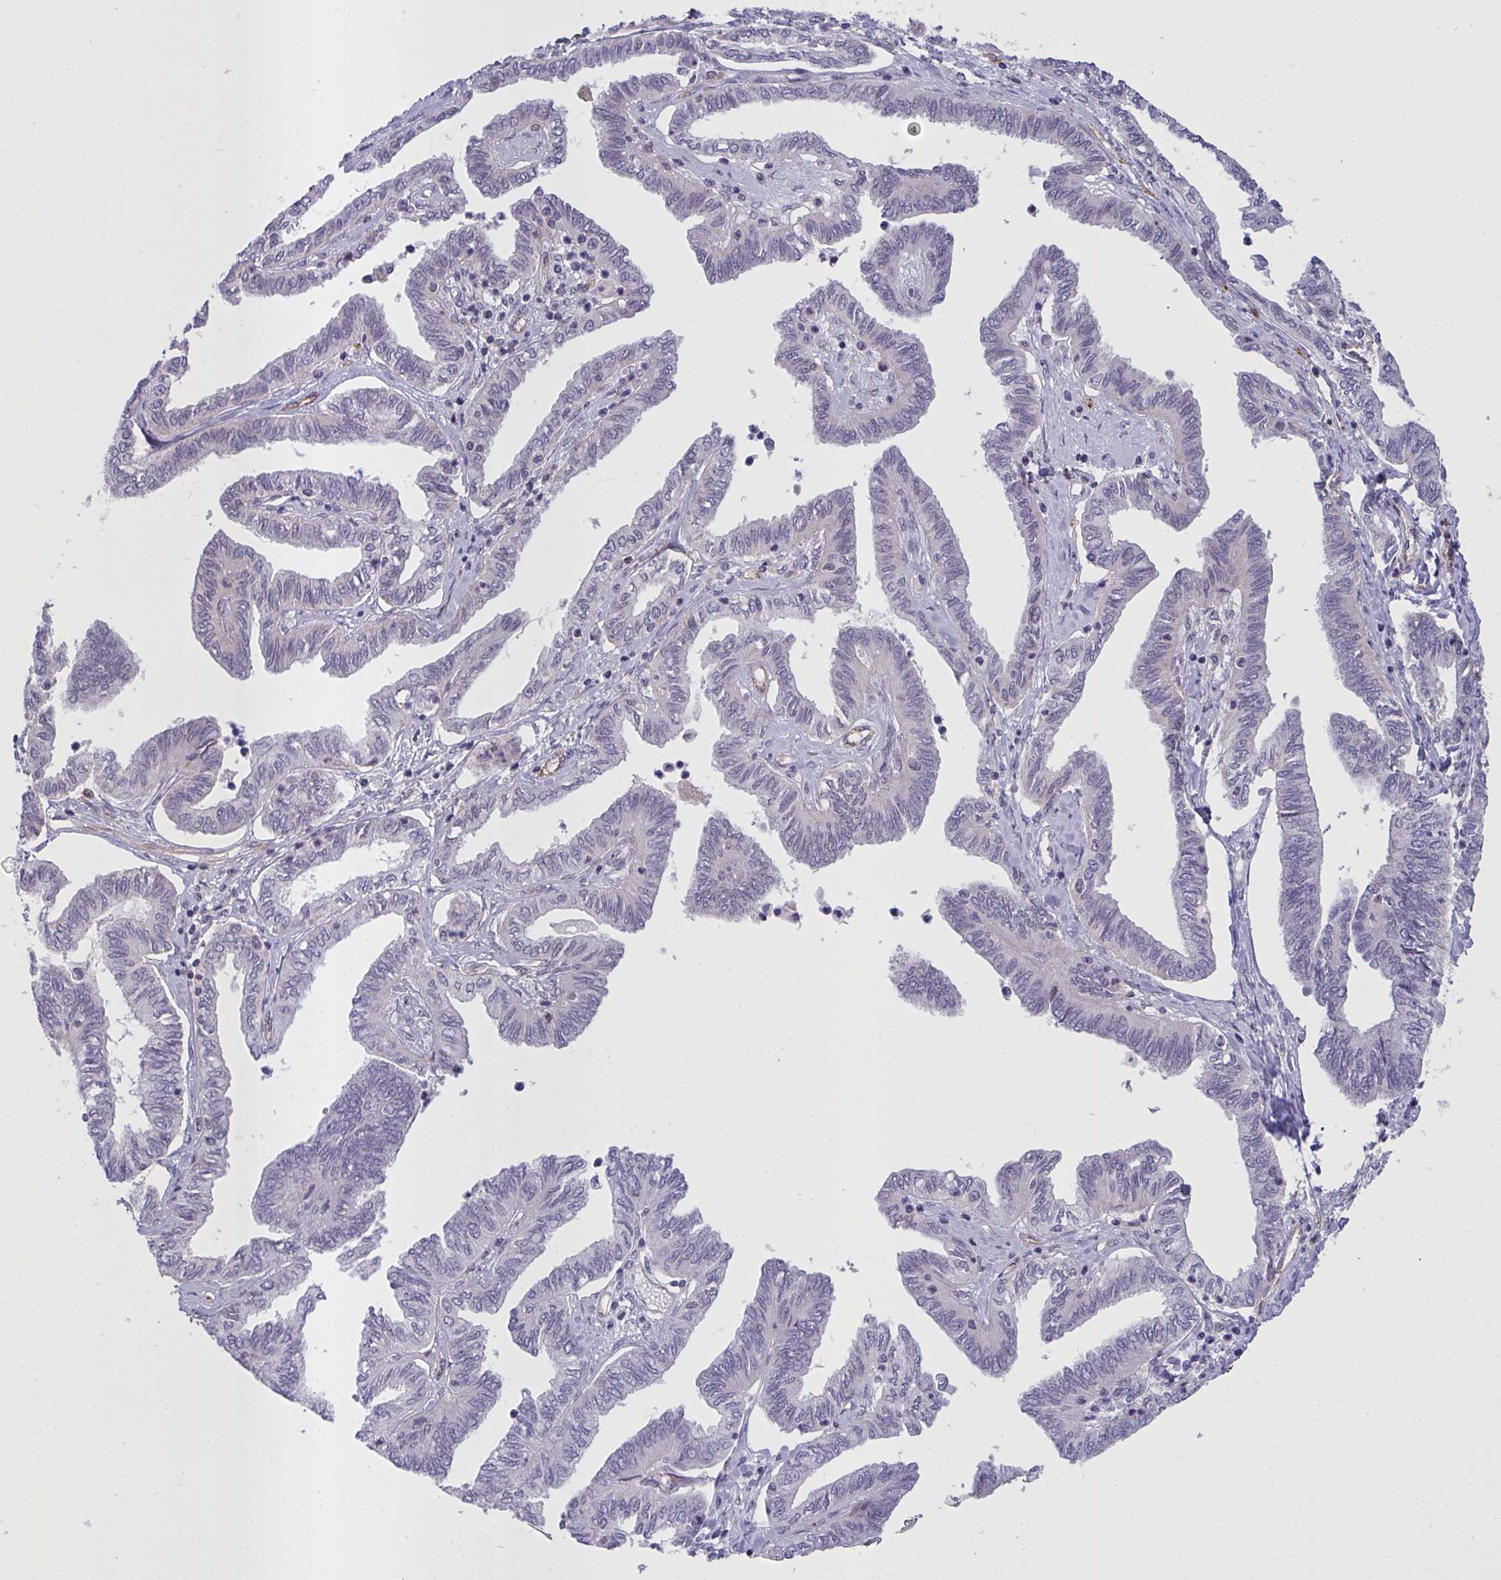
{"staining": {"intensity": "negative", "quantity": "none", "location": "none"}, "tissue": "ovarian cancer", "cell_type": "Tumor cells", "image_type": "cancer", "snomed": [{"axis": "morphology", "description": "Carcinoma, endometroid"}, {"axis": "topography", "description": "Ovary"}], "caption": "DAB immunohistochemical staining of human ovarian endometroid carcinoma displays no significant staining in tumor cells. The staining was performed using DAB (3,3'-diaminobenzidine) to visualize the protein expression in brown, while the nuclei were stained in blue with hematoxylin (Magnification: 20x).", "gene": "SEMA6B", "patient": {"sex": "female", "age": 70}}